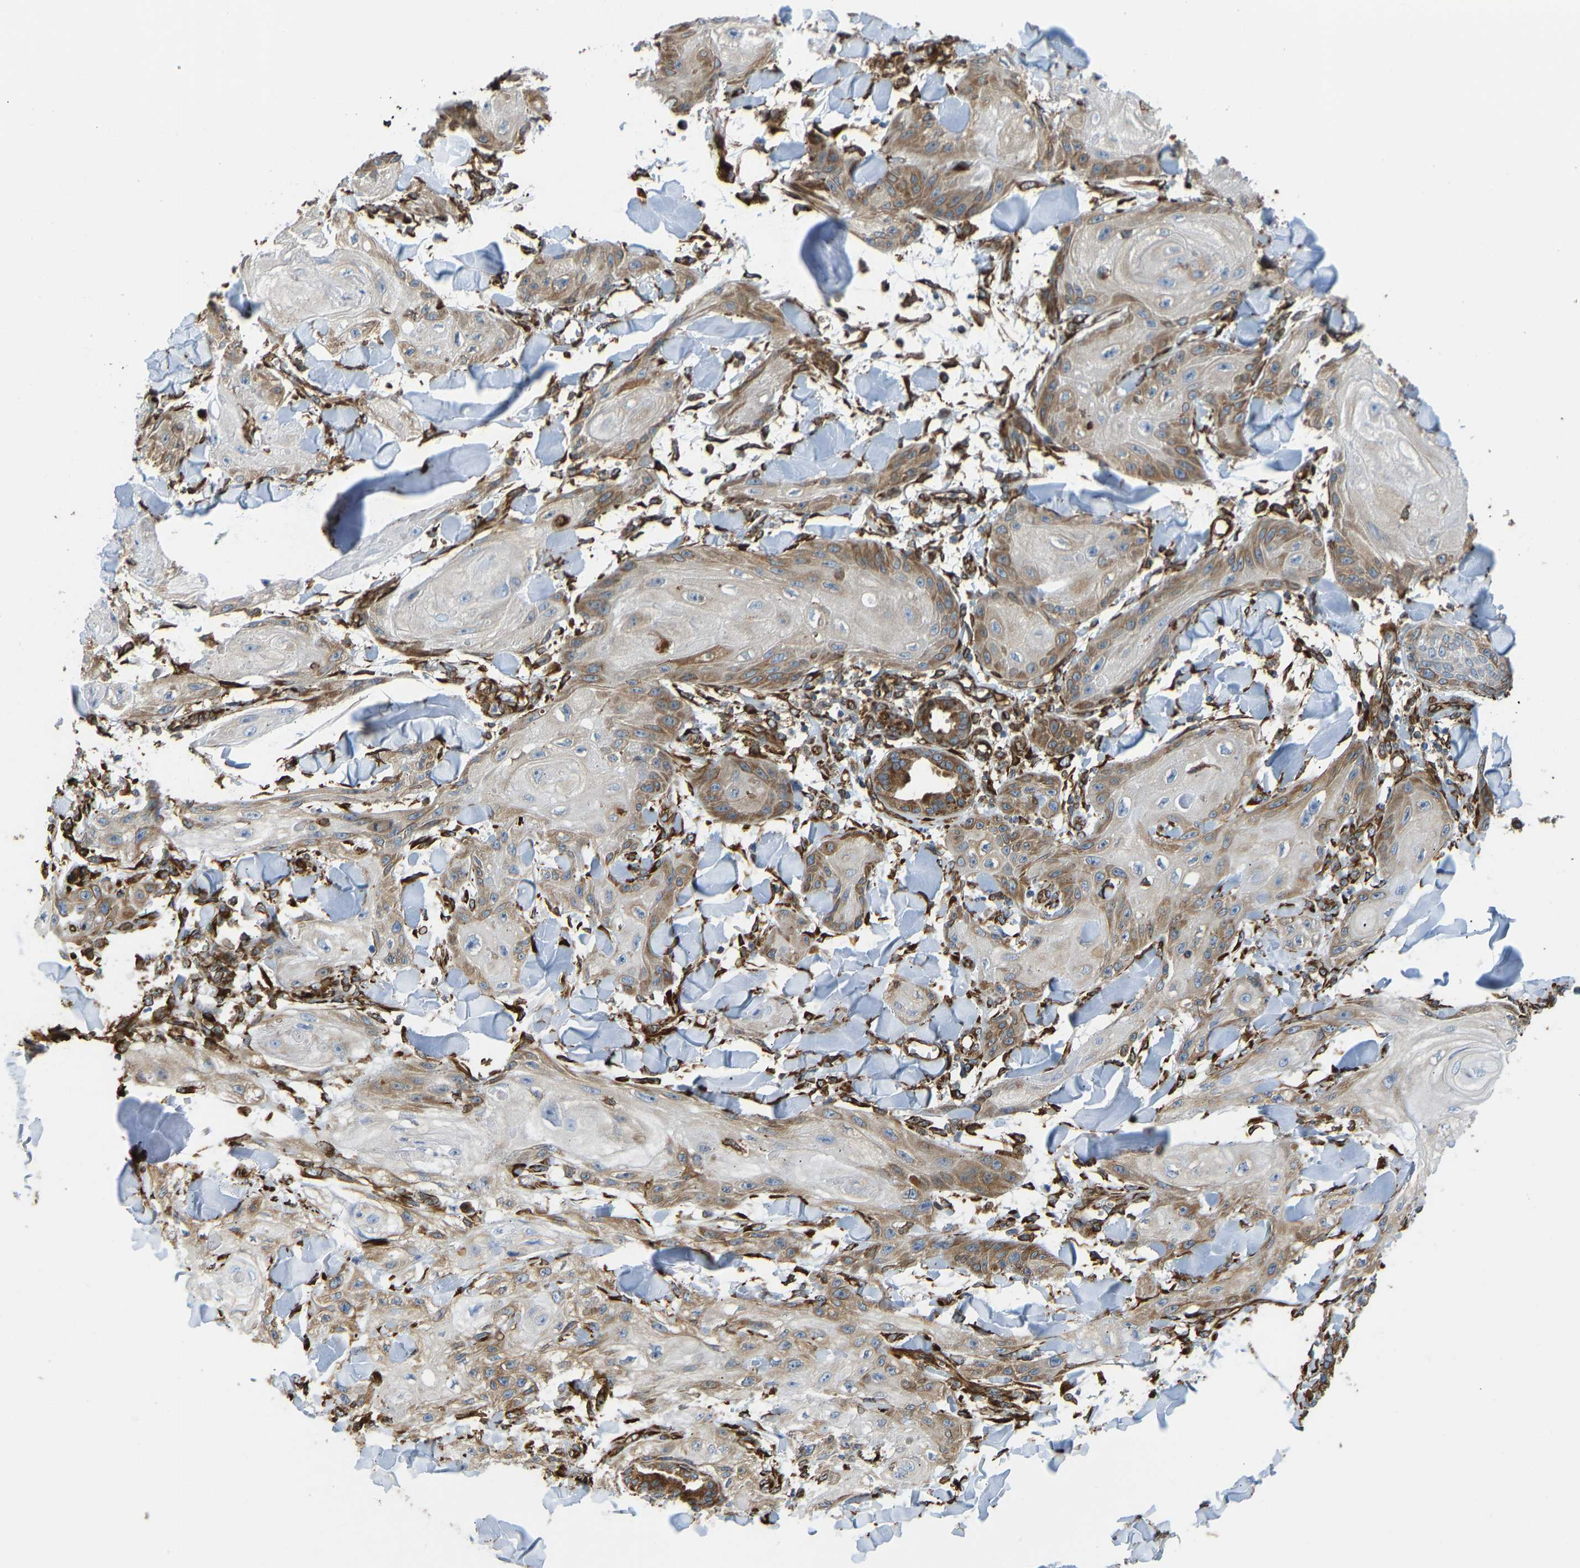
{"staining": {"intensity": "moderate", "quantity": ">75%", "location": "cytoplasmic/membranous"}, "tissue": "skin cancer", "cell_type": "Tumor cells", "image_type": "cancer", "snomed": [{"axis": "morphology", "description": "Squamous cell carcinoma, NOS"}, {"axis": "topography", "description": "Skin"}], "caption": "Squamous cell carcinoma (skin) stained with DAB (3,3'-diaminobenzidine) immunohistochemistry shows medium levels of moderate cytoplasmic/membranous expression in approximately >75% of tumor cells. The staining was performed using DAB to visualize the protein expression in brown, while the nuclei were stained in blue with hematoxylin (Magnification: 20x).", "gene": "BEX3", "patient": {"sex": "male", "age": 74}}